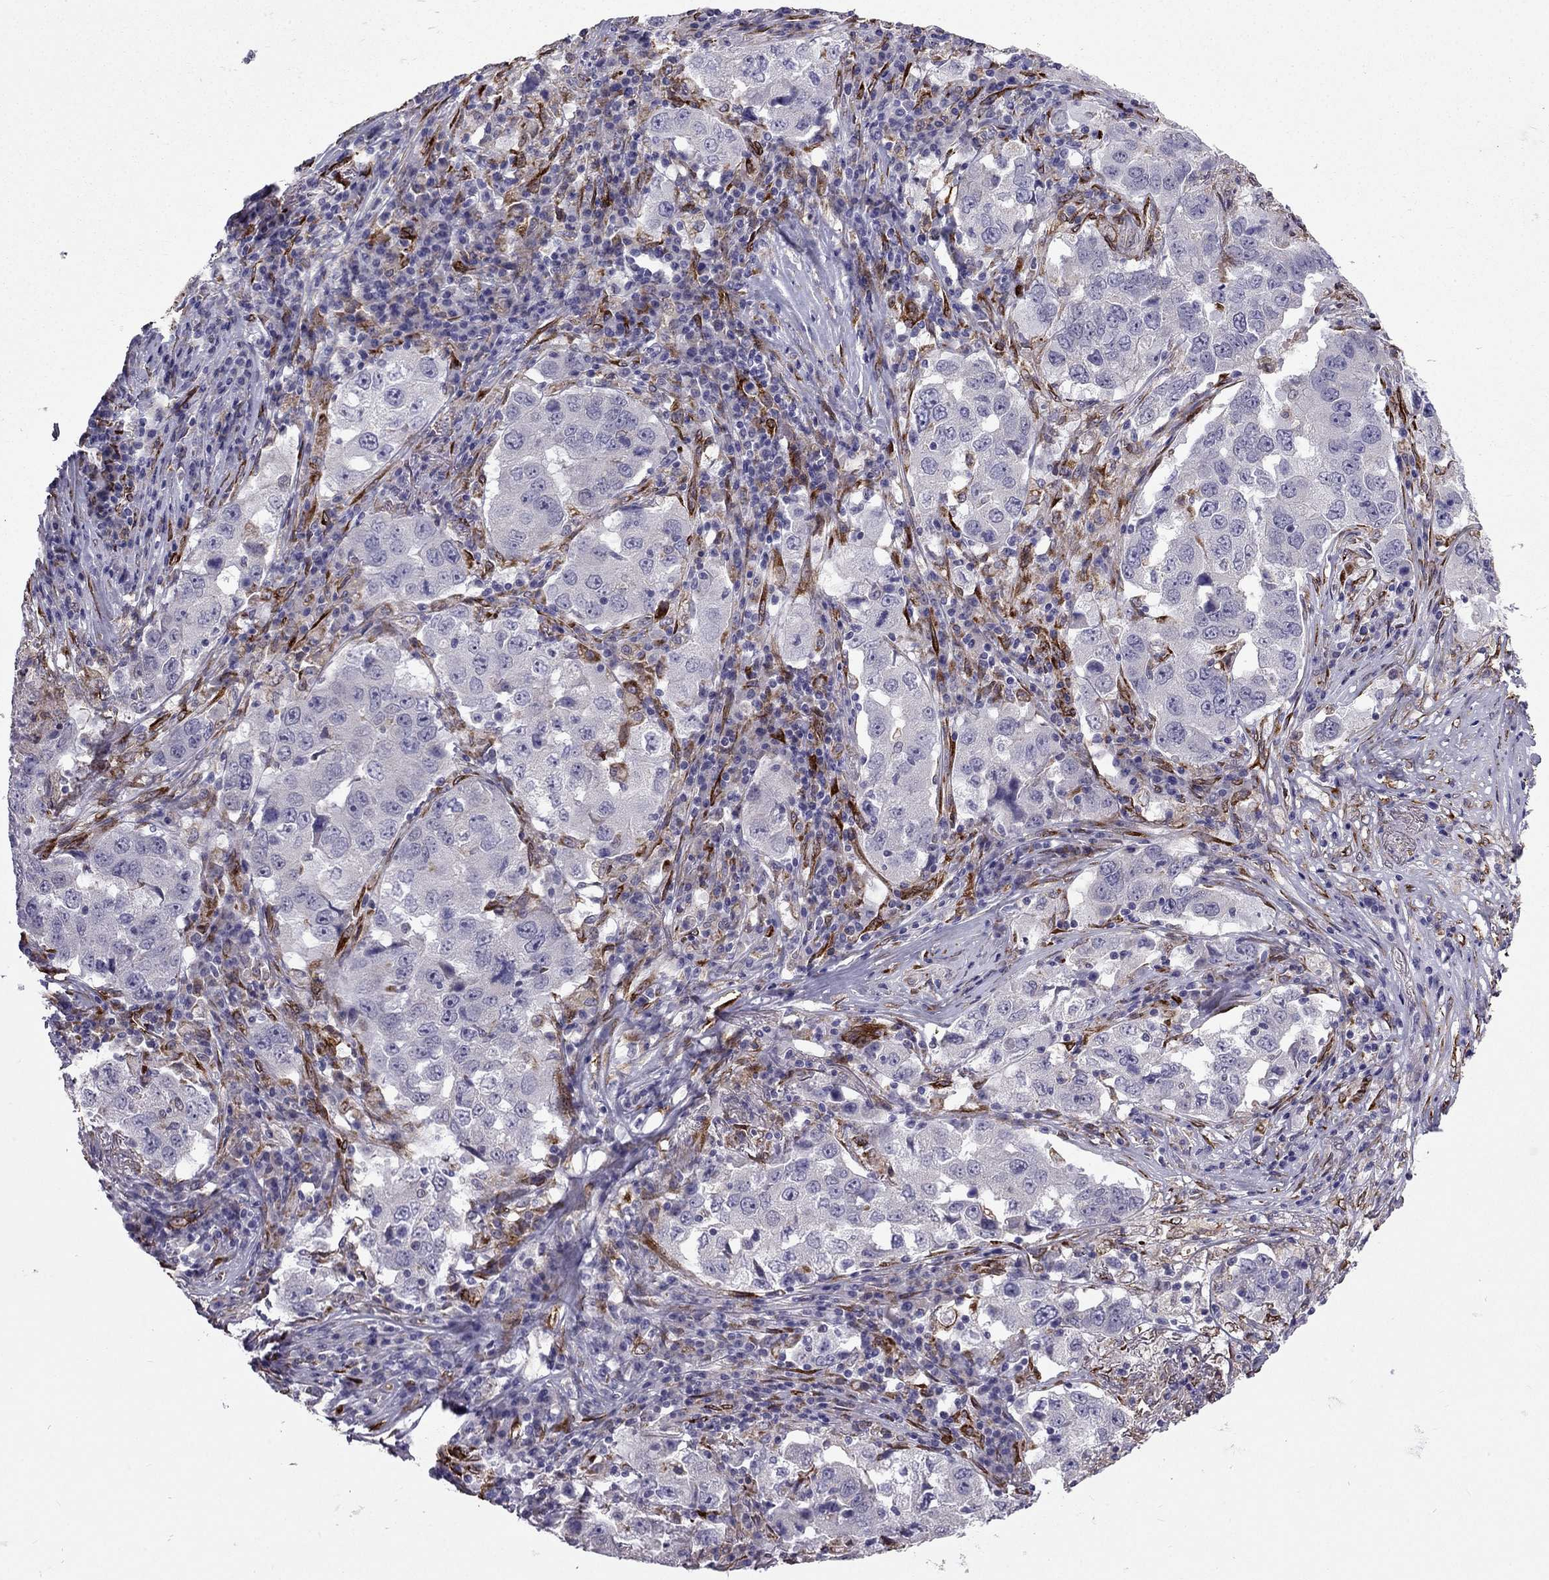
{"staining": {"intensity": "negative", "quantity": "none", "location": "none"}, "tissue": "lung cancer", "cell_type": "Tumor cells", "image_type": "cancer", "snomed": [{"axis": "morphology", "description": "Adenocarcinoma, NOS"}, {"axis": "topography", "description": "Lung"}], "caption": "Micrograph shows no protein expression in tumor cells of adenocarcinoma (lung) tissue.", "gene": "IKBIP", "patient": {"sex": "male", "age": 73}}